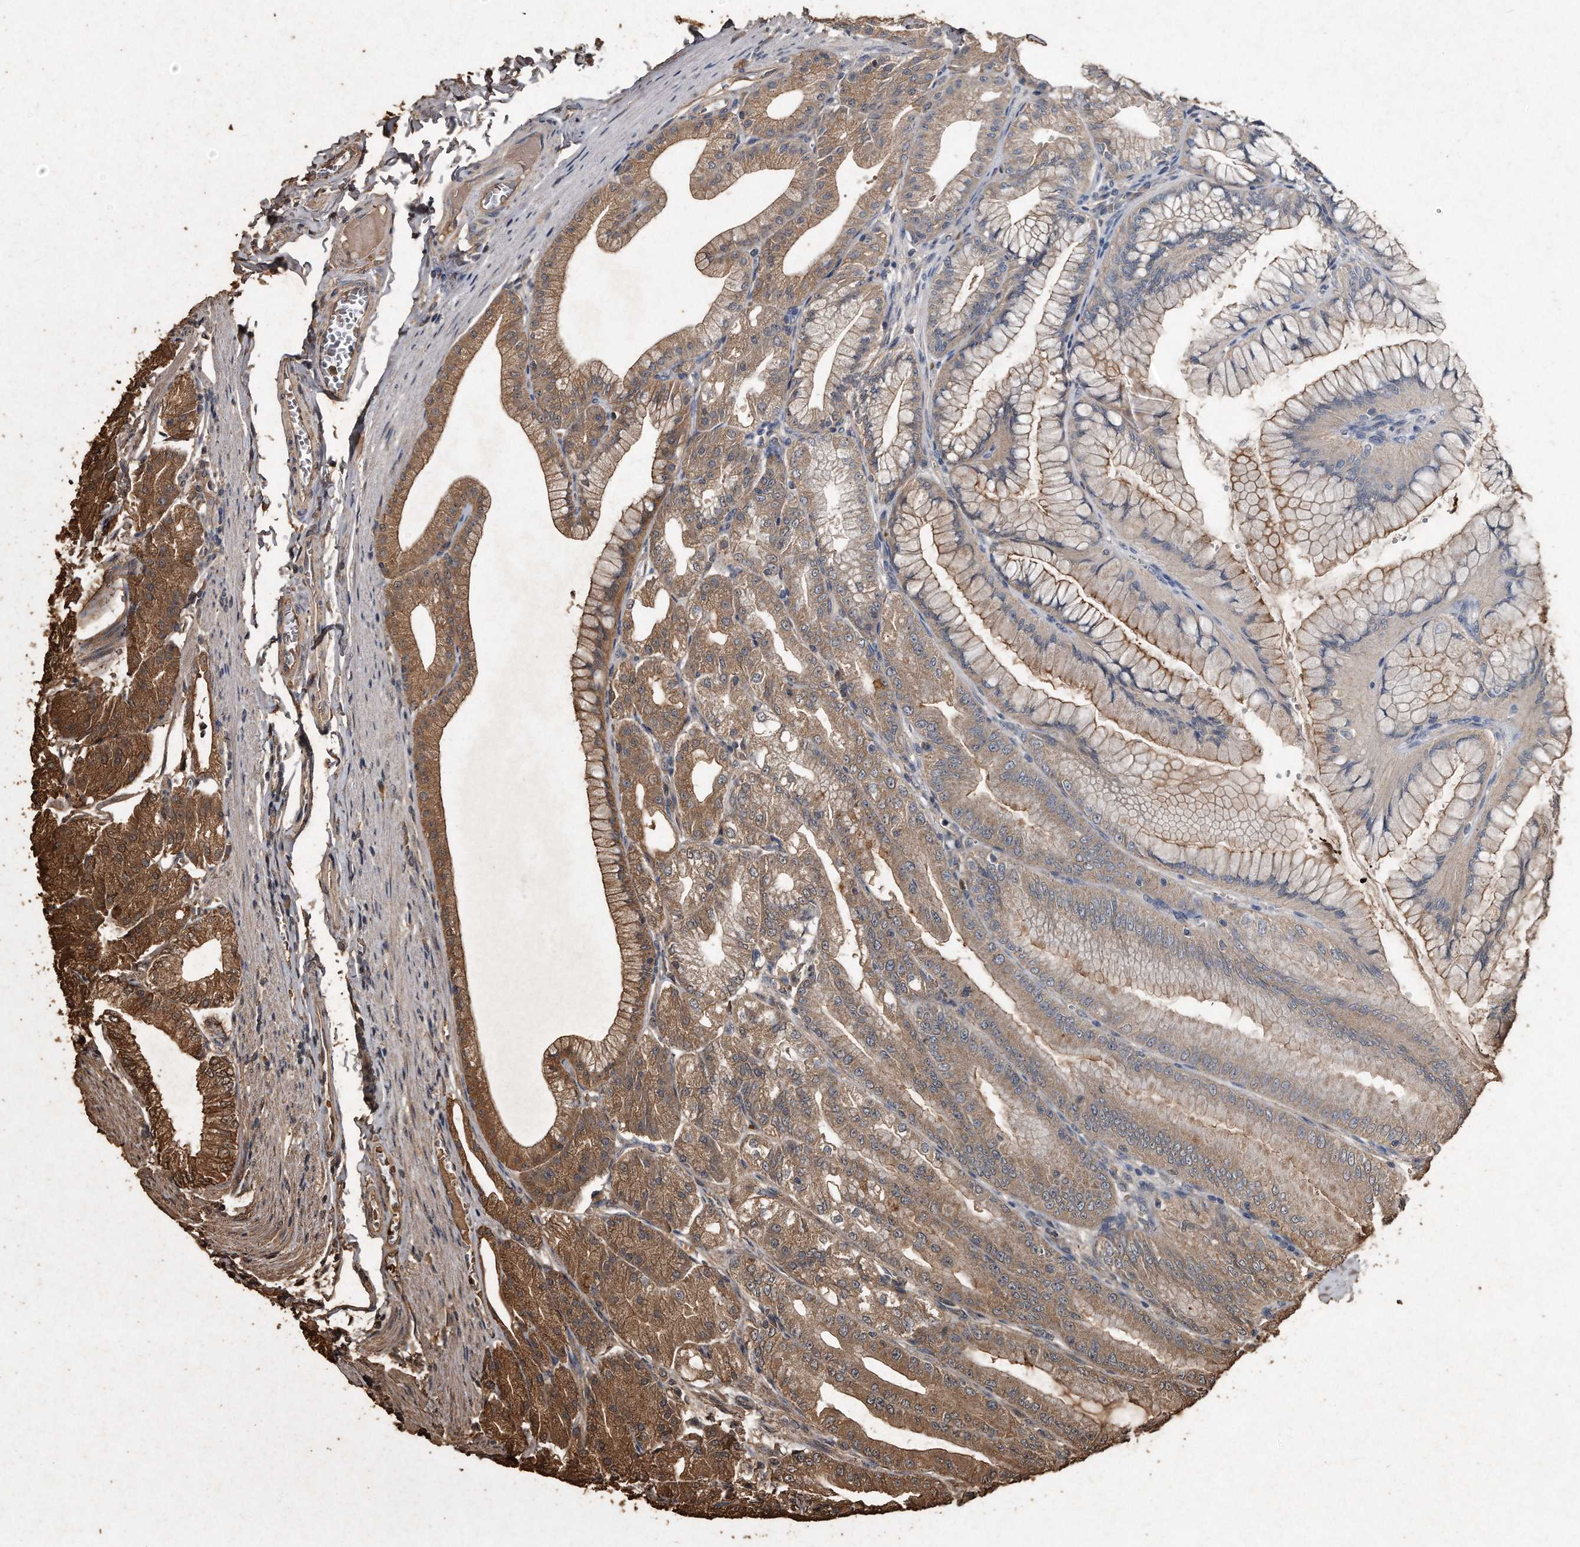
{"staining": {"intensity": "moderate", "quantity": ">75%", "location": "cytoplasmic/membranous"}, "tissue": "stomach", "cell_type": "Glandular cells", "image_type": "normal", "snomed": [{"axis": "morphology", "description": "Normal tissue, NOS"}, {"axis": "topography", "description": "Stomach, lower"}], "caption": "This histopathology image shows unremarkable stomach stained with immunohistochemistry to label a protein in brown. The cytoplasmic/membranous of glandular cells show moderate positivity for the protein. Nuclei are counter-stained blue.", "gene": "CFLAR", "patient": {"sex": "male", "age": 71}}